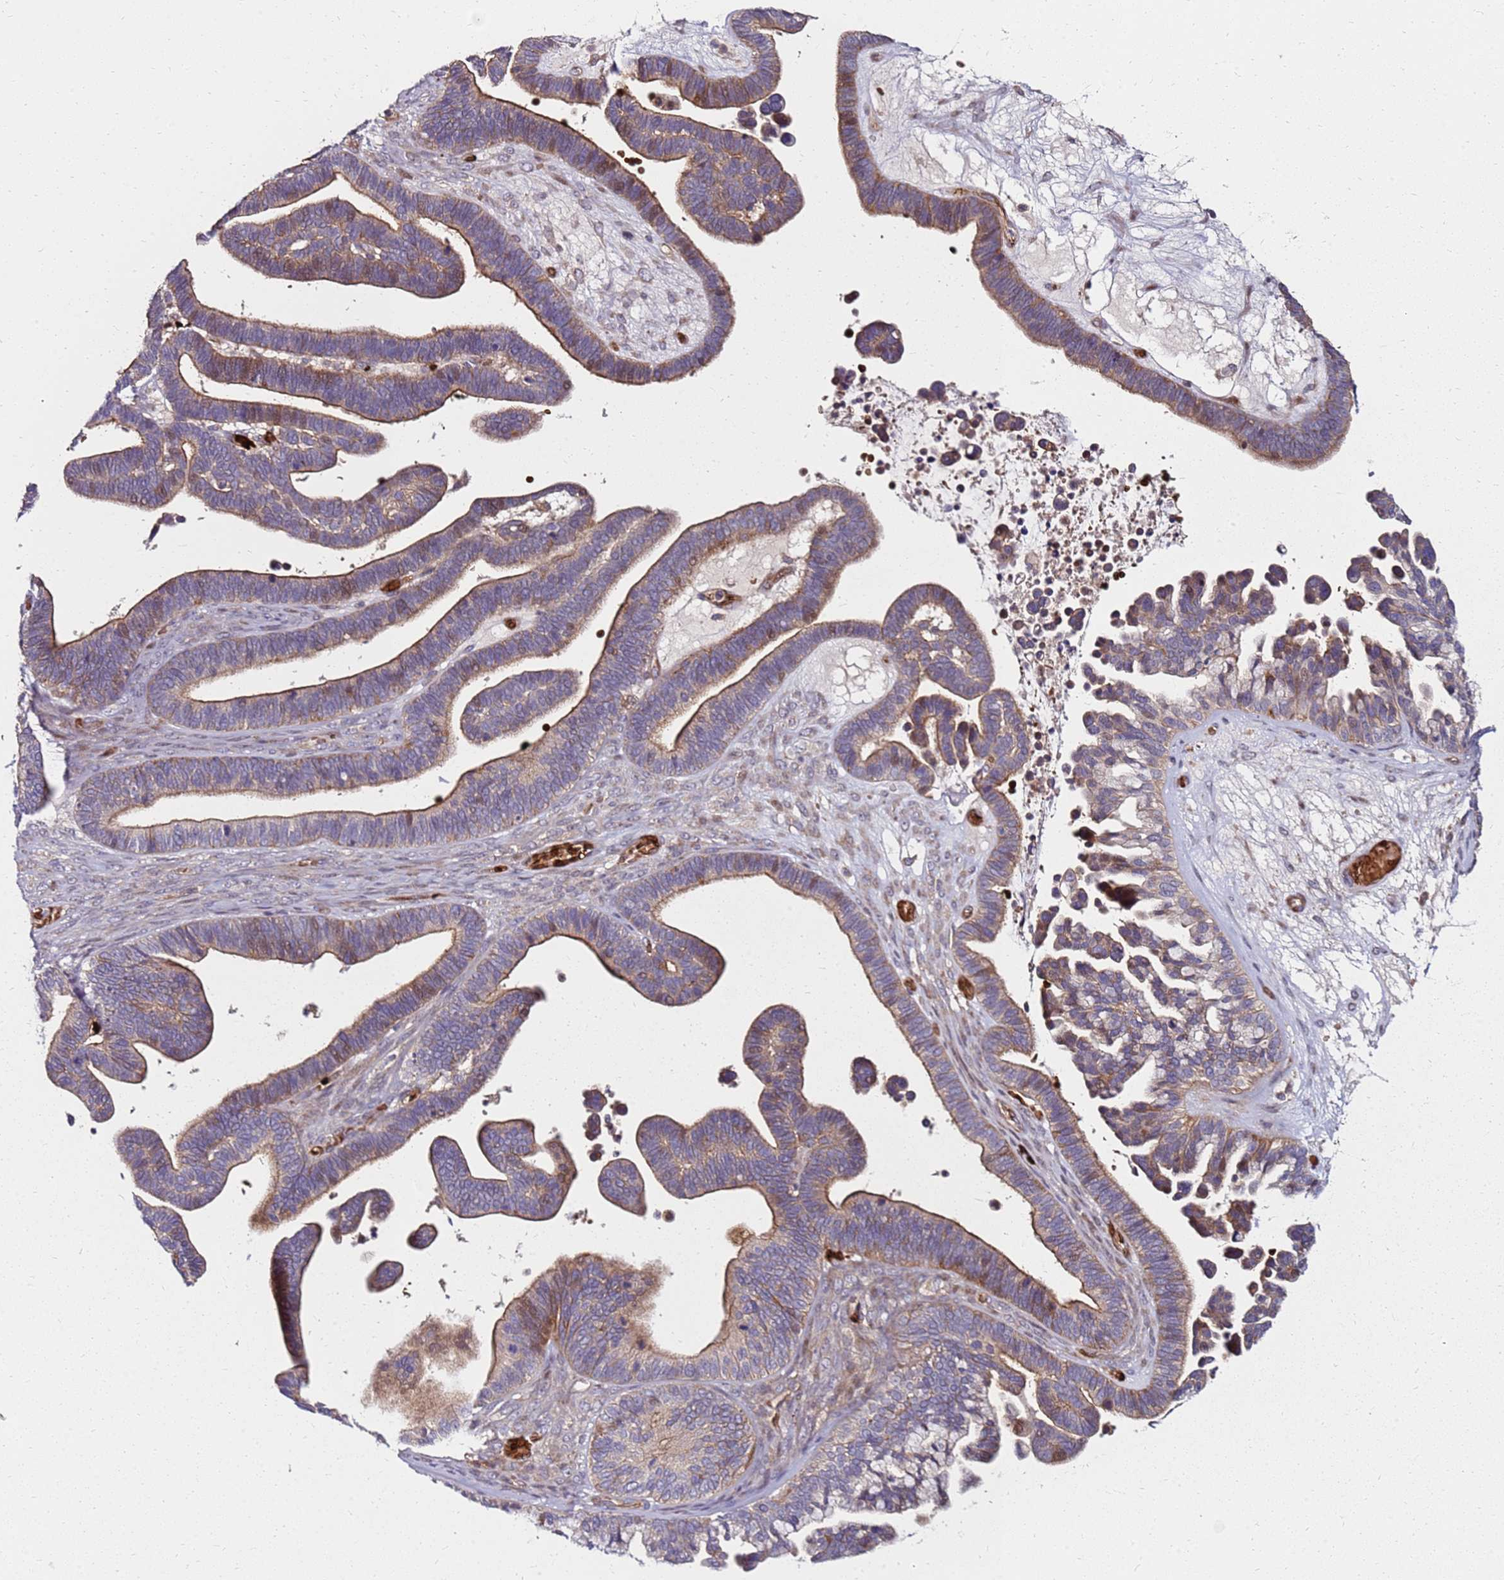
{"staining": {"intensity": "moderate", "quantity": ">75%", "location": "cytoplasmic/membranous"}, "tissue": "ovarian cancer", "cell_type": "Tumor cells", "image_type": "cancer", "snomed": [{"axis": "morphology", "description": "Cystadenocarcinoma, serous, NOS"}, {"axis": "topography", "description": "Ovary"}], "caption": "Moderate cytoplasmic/membranous expression is identified in approximately >75% of tumor cells in ovarian serous cystadenocarcinoma.", "gene": "RNF11", "patient": {"sex": "female", "age": 56}}